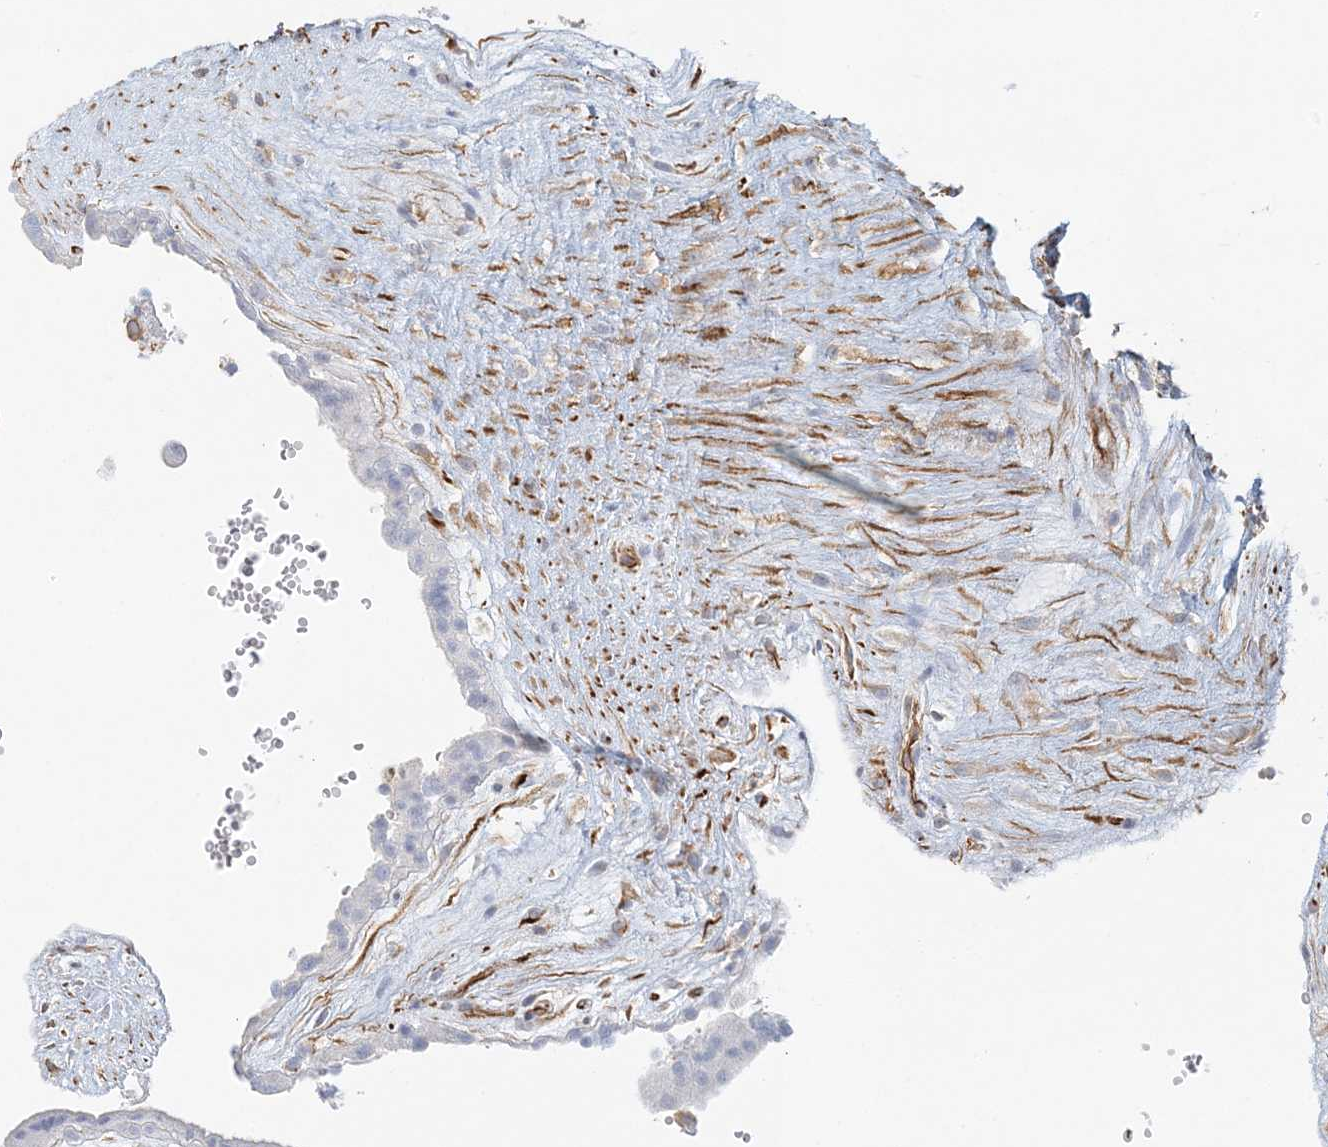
{"staining": {"intensity": "moderate", "quantity": ">75%", "location": "cytoplasmic/membranous"}, "tissue": "placenta", "cell_type": "Decidual cells", "image_type": "normal", "snomed": [{"axis": "morphology", "description": "Normal tissue, NOS"}, {"axis": "topography", "description": "Placenta"}], "caption": "Normal placenta shows moderate cytoplasmic/membranous expression in about >75% of decidual cells.", "gene": "DMRTB1", "patient": {"sex": "female", "age": 18}}